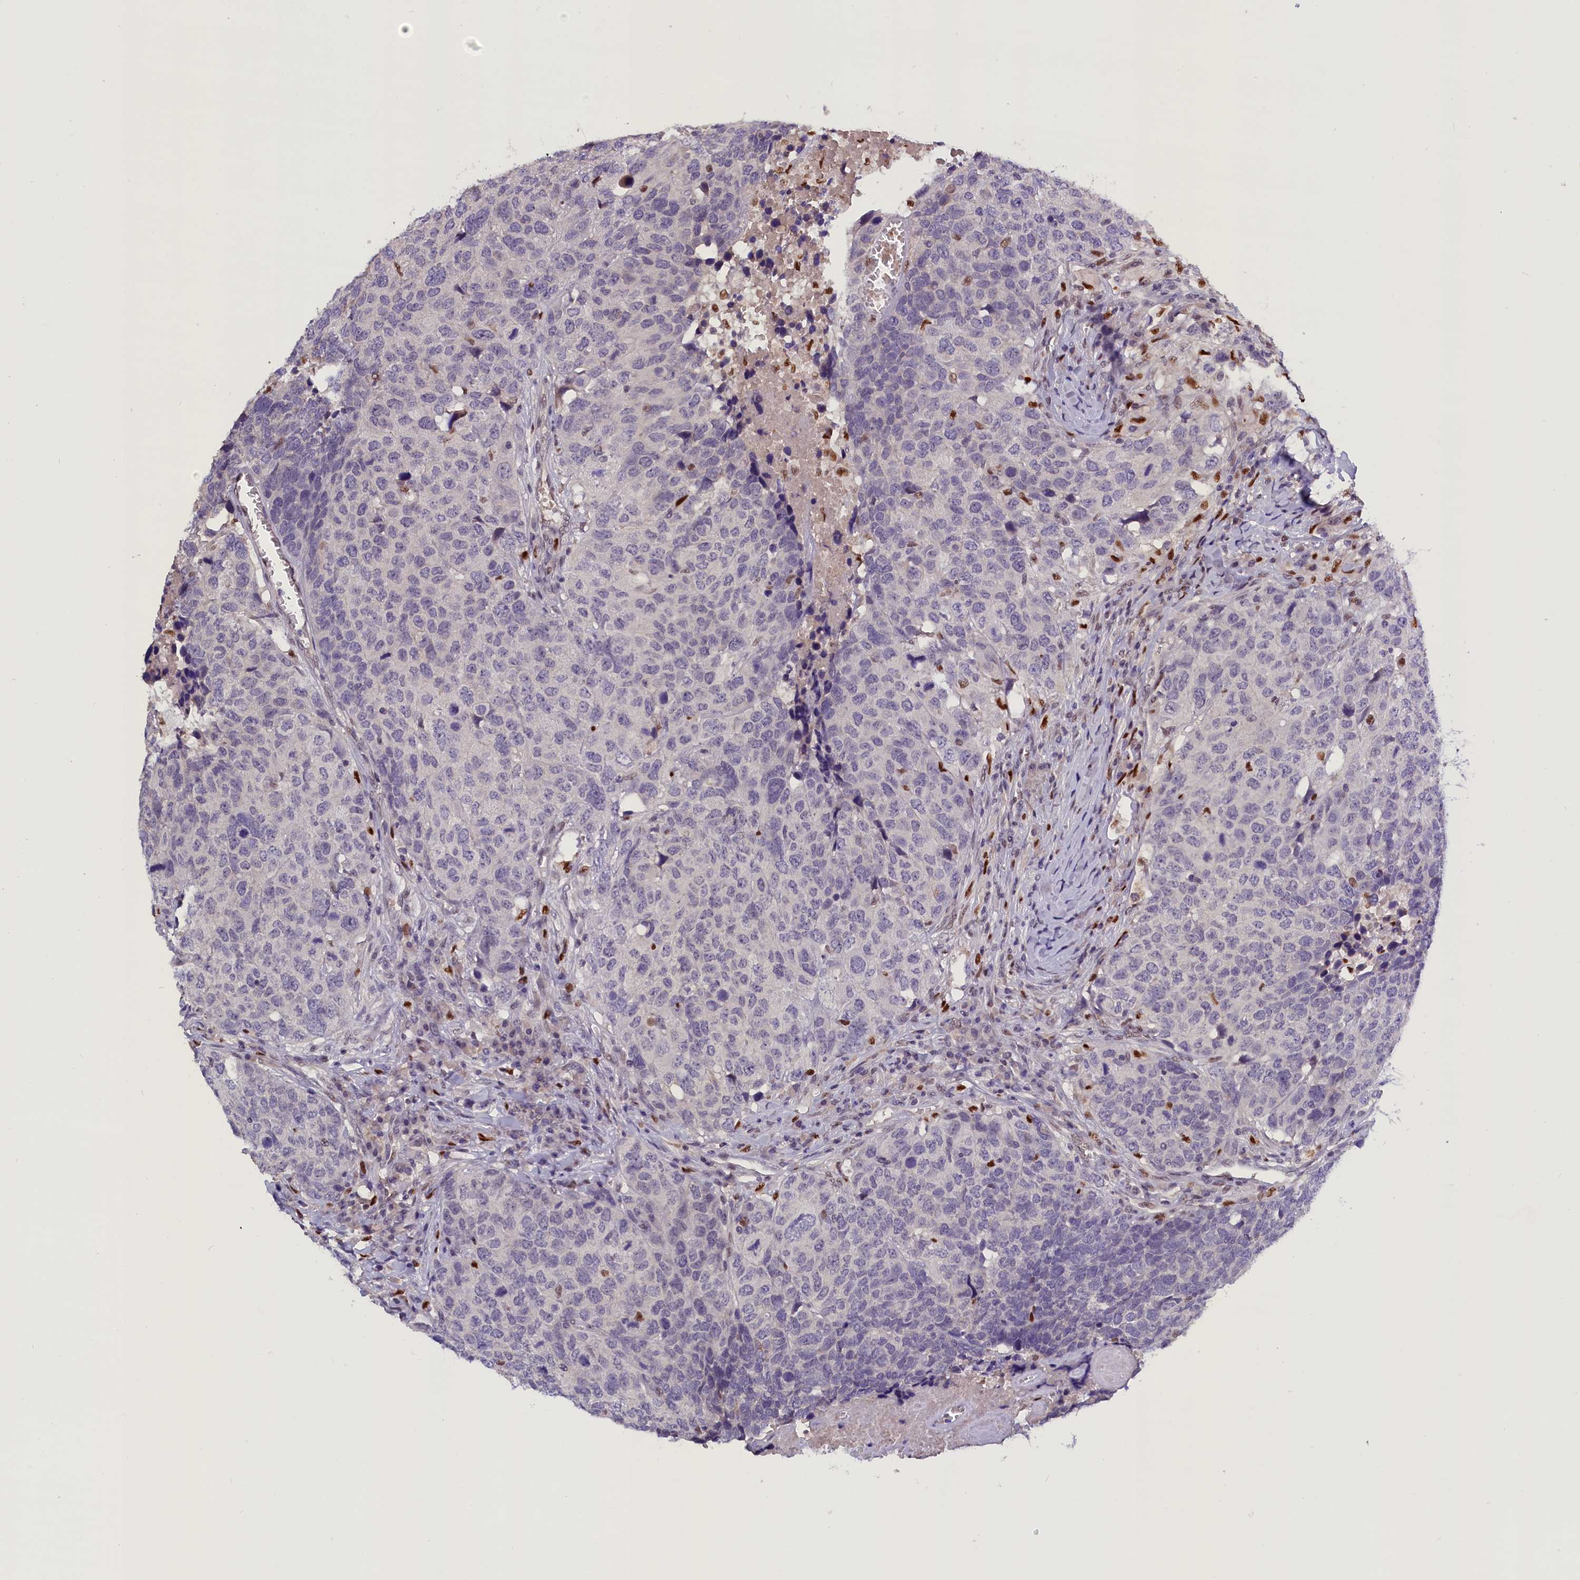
{"staining": {"intensity": "negative", "quantity": "none", "location": "none"}, "tissue": "head and neck cancer", "cell_type": "Tumor cells", "image_type": "cancer", "snomed": [{"axis": "morphology", "description": "Squamous cell carcinoma, NOS"}, {"axis": "topography", "description": "Head-Neck"}], "caption": "IHC micrograph of neoplastic tissue: head and neck cancer stained with DAB demonstrates no significant protein expression in tumor cells.", "gene": "BTBD9", "patient": {"sex": "male", "age": 66}}